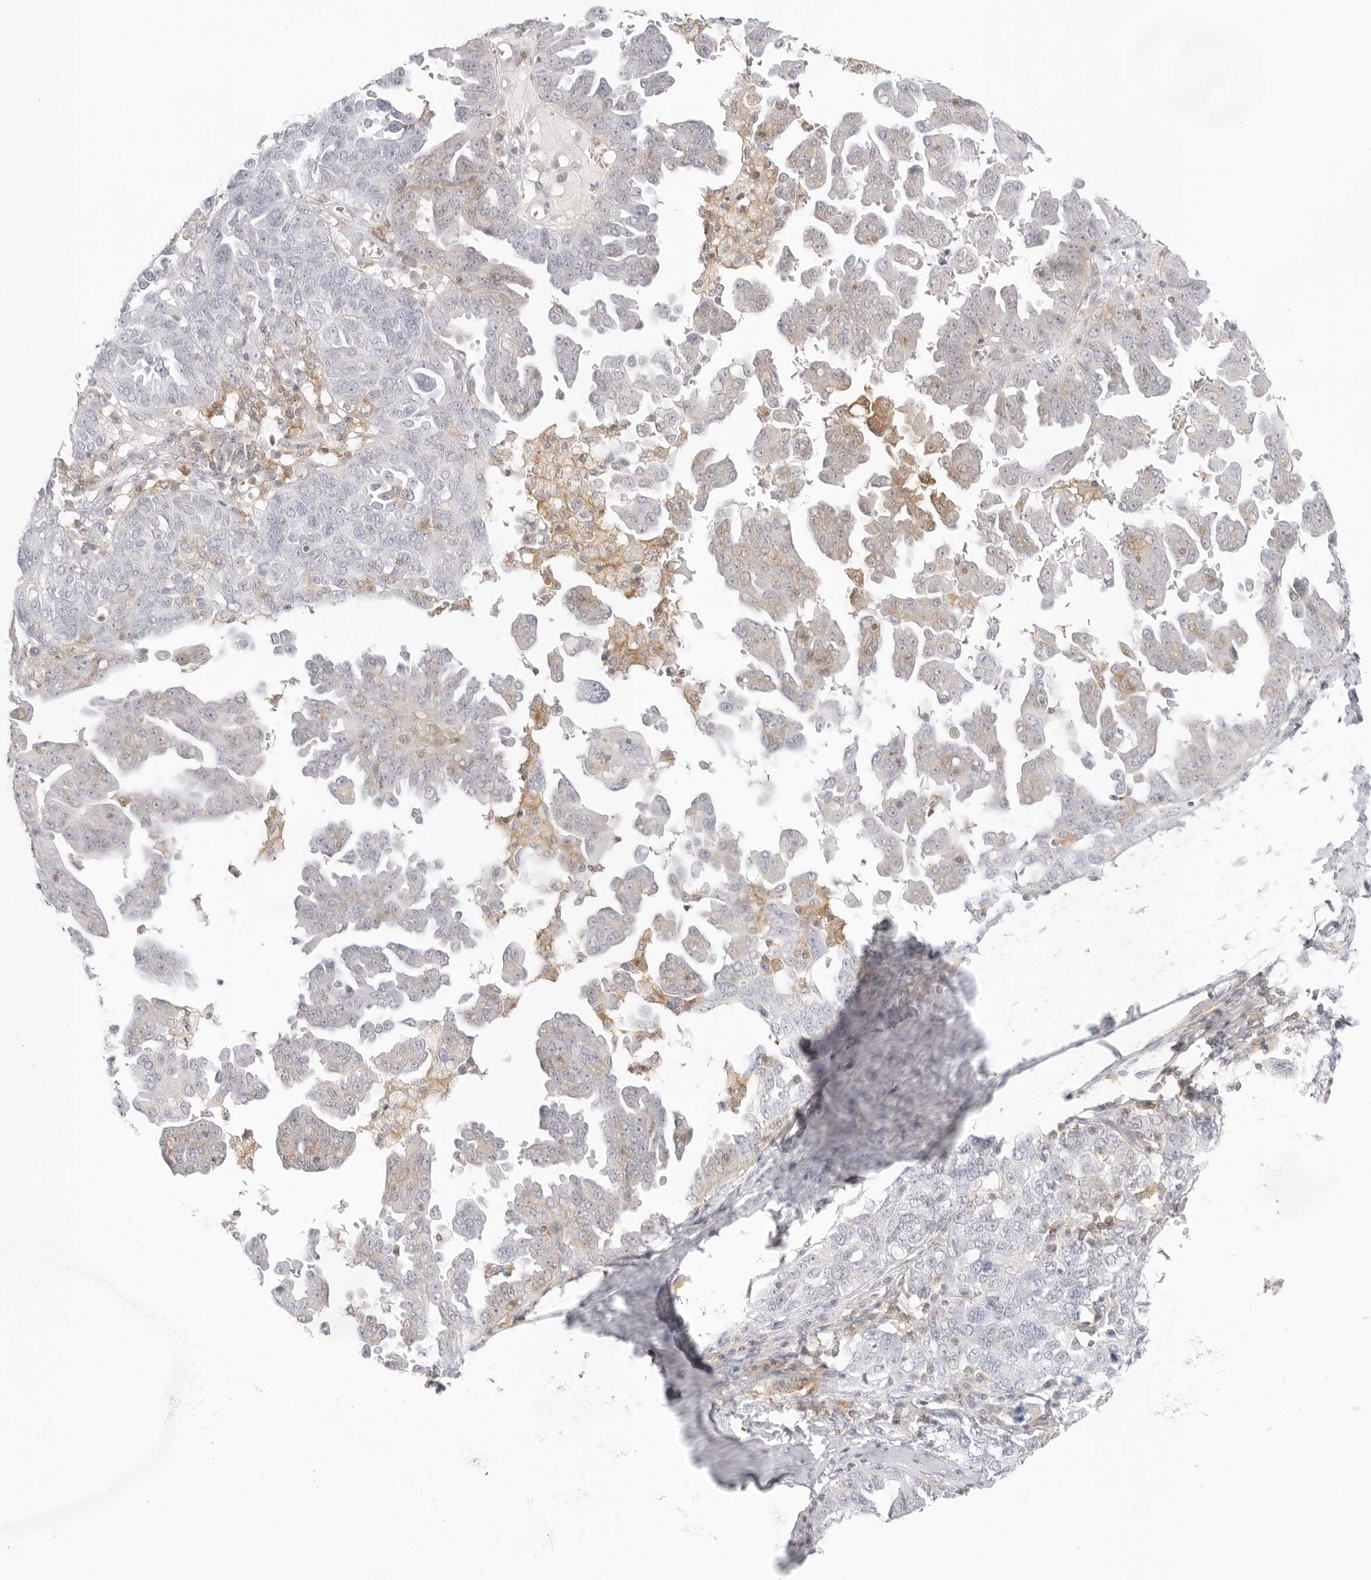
{"staining": {"intensity": "moderate", "quantity": "<25%", "location": "cytoplasmic/membranous"}, "tissue": "ovarian cancer", "cell_type": "Tumor cells", "image_type": "cancer", "snomed": [{"axis": "morphology", "description": "Carcinoma, endometroid"}, {"axis": "topography", "description": "Ovary"}], "caption": "IHC of human endometroid carcinoma (ovarian) shows low levels of moderate cytoplasmic/membranous positivity in approximately <25% of tumor cells. The staining was performed using DAB (3,3'-diaminobenzidine), with brown indicating positive protein expression. Nuclei are stained blue with hematoxylin.", "gene": "TNFRSF14", "patient": {"sex": "female", "age": 62}}